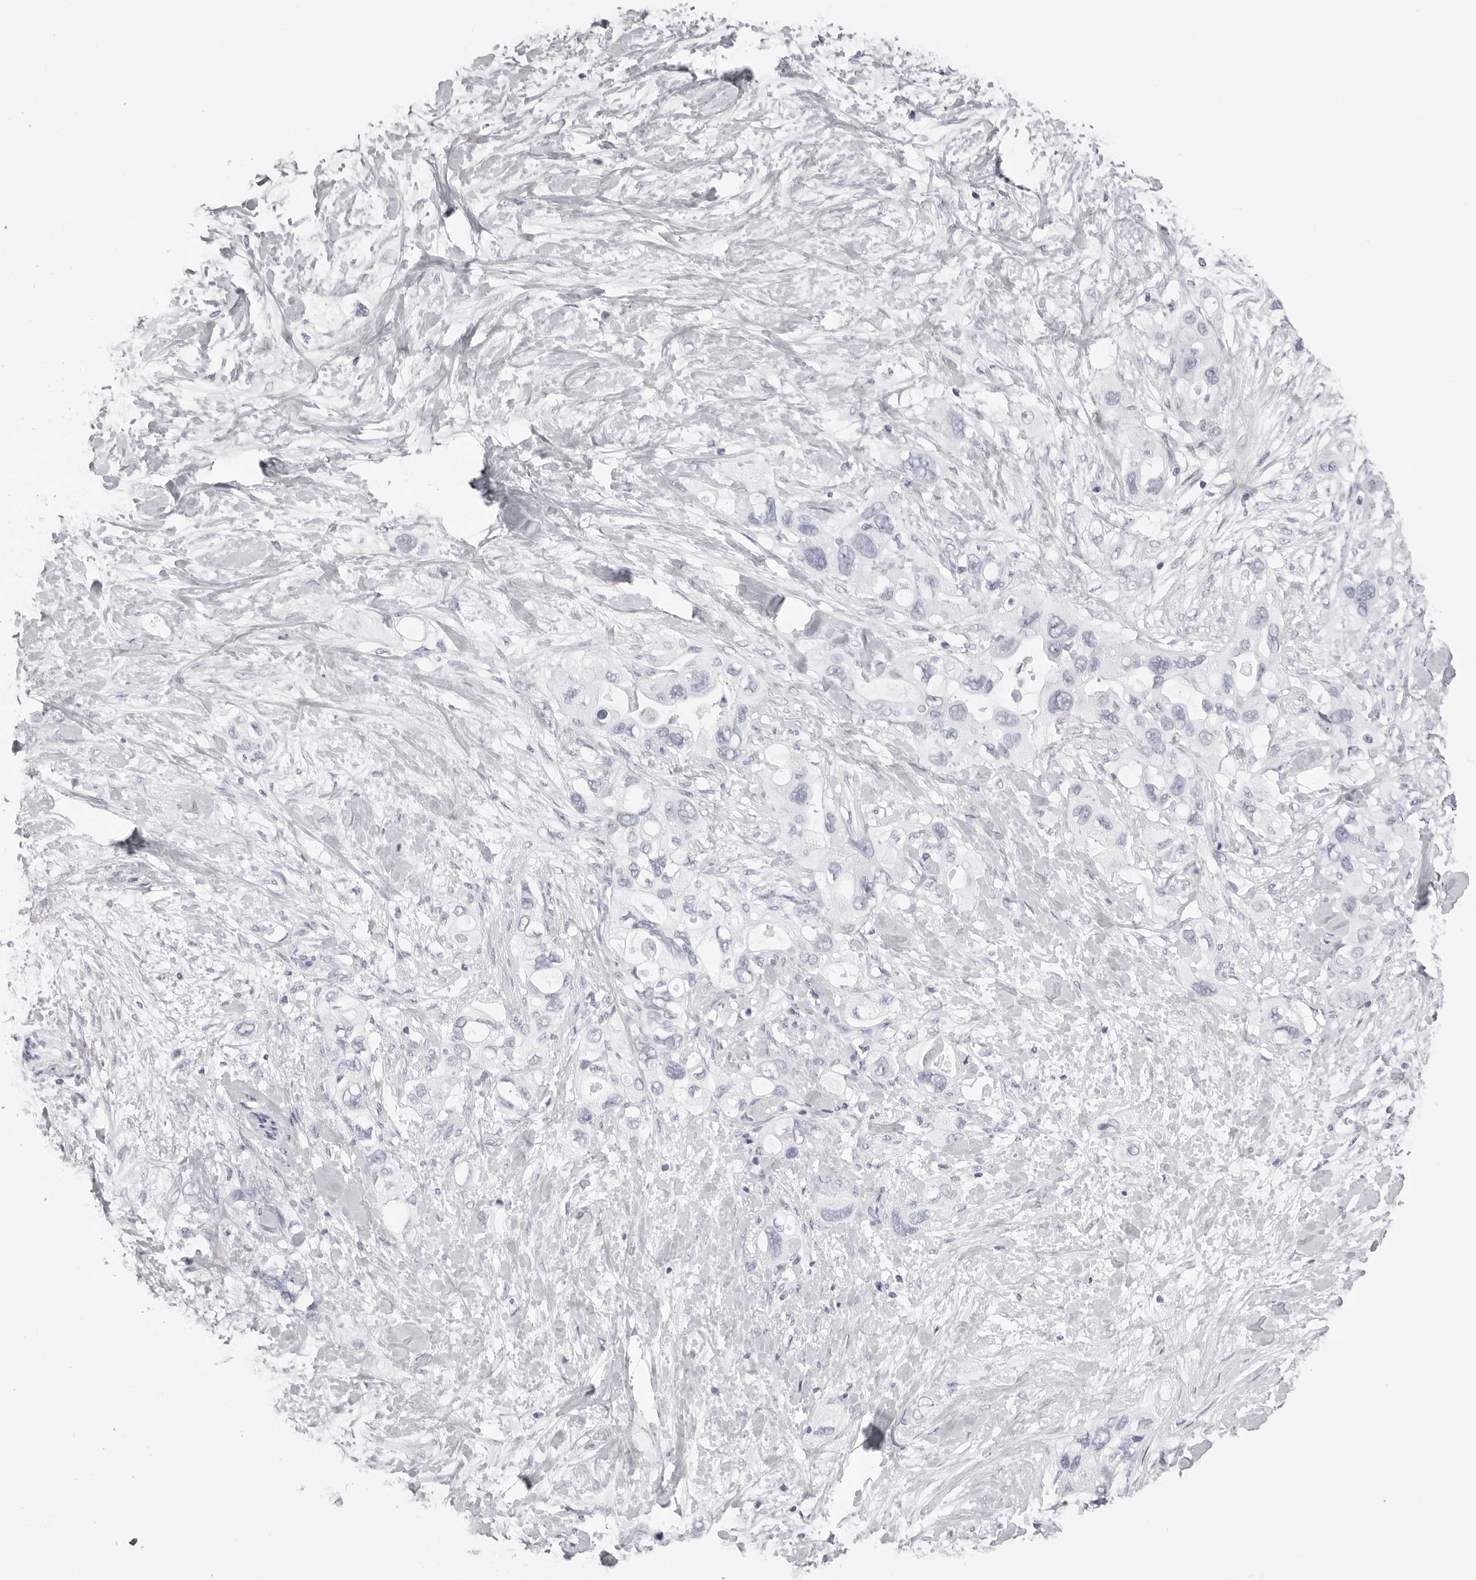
{"staining": {"intensity": "negative", "quantity": "none", "location": "none"}, "tissue": "pancreatic cancer", "cell_type": "Tumor cells", "image_type": "cancer", "snomed": [{"axis": "morphology", "description": "Adenocarcinoma, NOS"}, {"axis": "topography", "description": "Pancreas"}], "caption": "This is a photomicrograph of IHC staining of pancreatic cancer, which shows no positivity in tumor cells. Nuclei are stained in blue.", "gene": "RHO", "patient": {"sex": "female", "age": 56}}